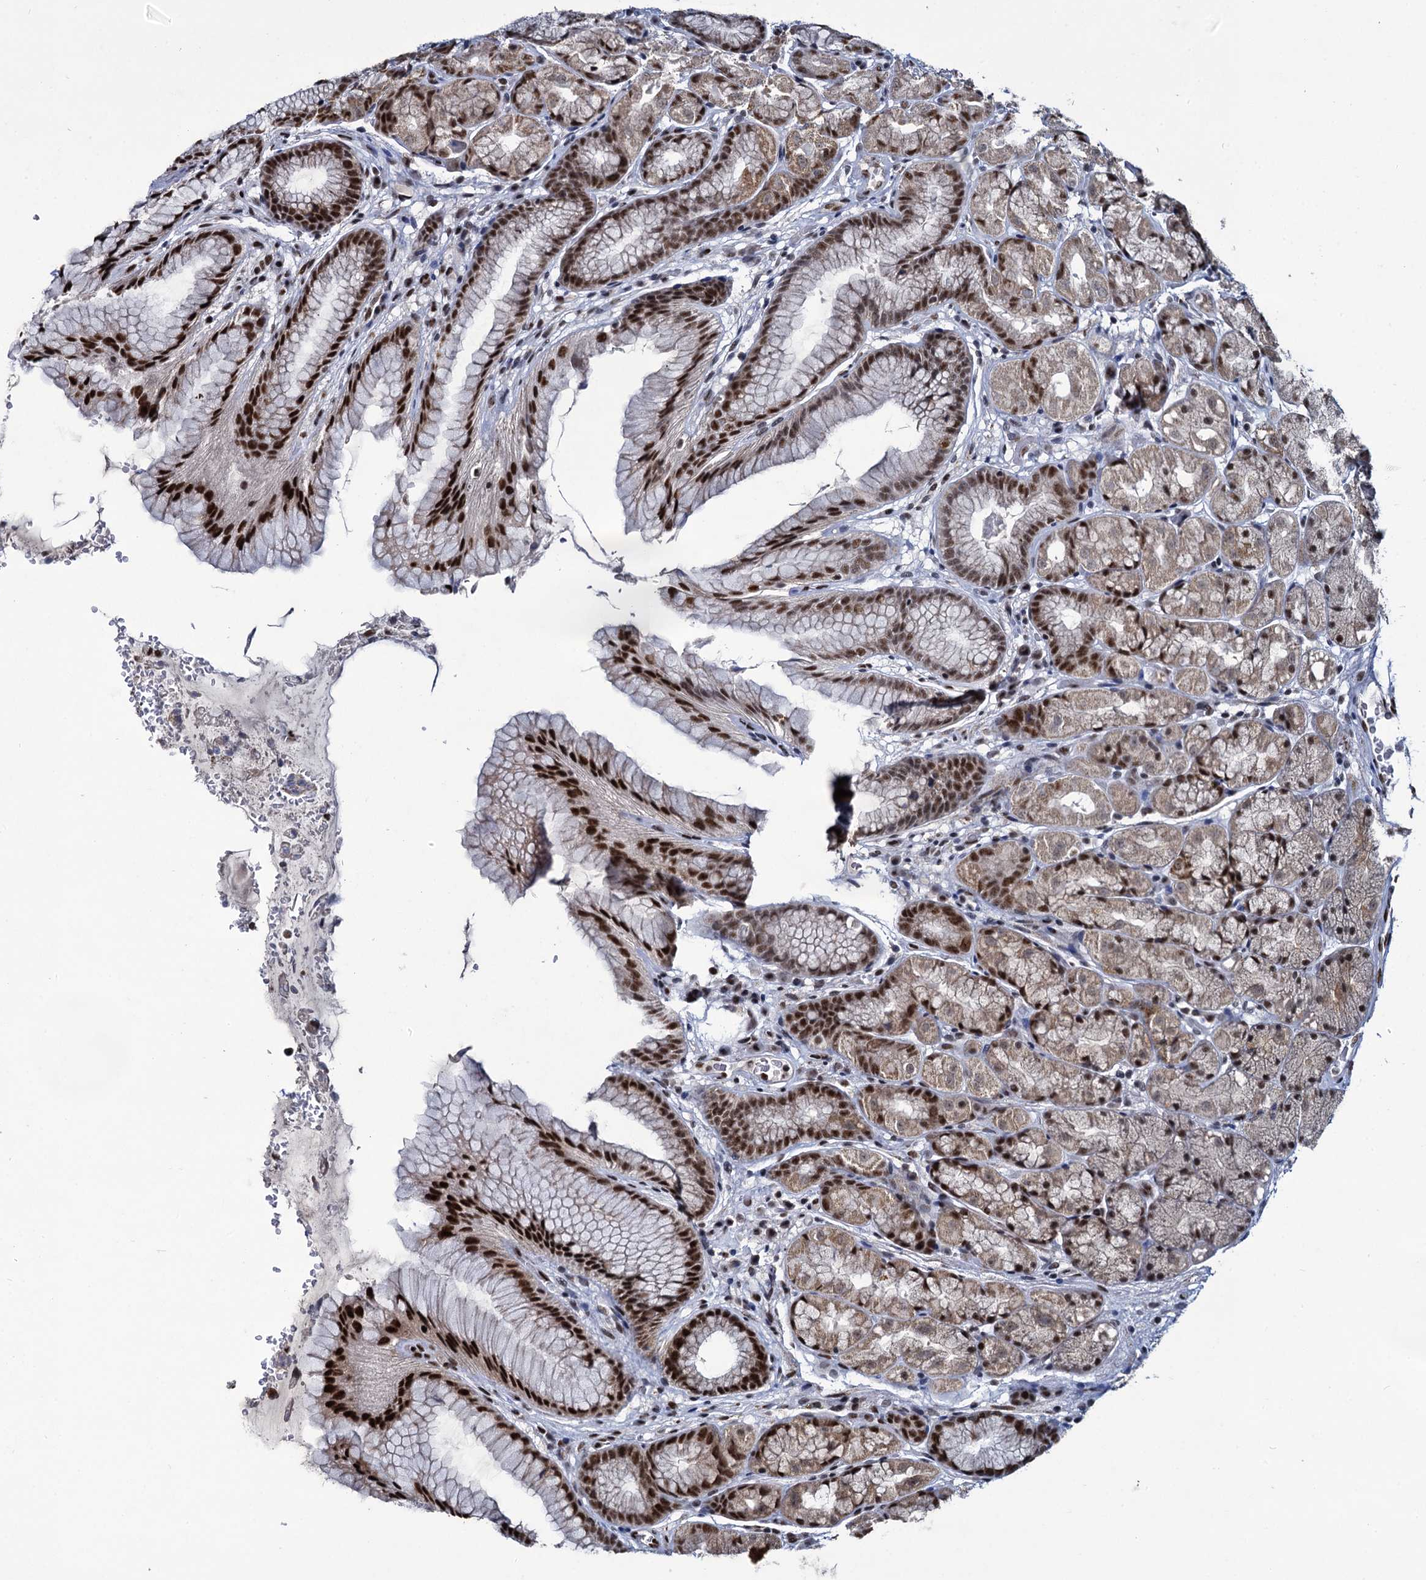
{"staining": {"intensity": "strong", "quantity": "25%-75%", "location": "nuclear"}, "tissue": "stomach", "cell_type": "Glandular cells", "image_type": "normal", "snomed": [{"axis": "morphology", "description": "Normal tissue, NOS"}, {"axis": "topography", "description": "Stomach"}], "caption": "Immunohistochemistry micrograph of benign human stomach stained for a protein (brown), which demonstrates high levels of strong nuclear positivity in about 25%-75% of glandular cells.", "gene": "RPUSD4", "patient": {"sex": "male", "age": 63}}